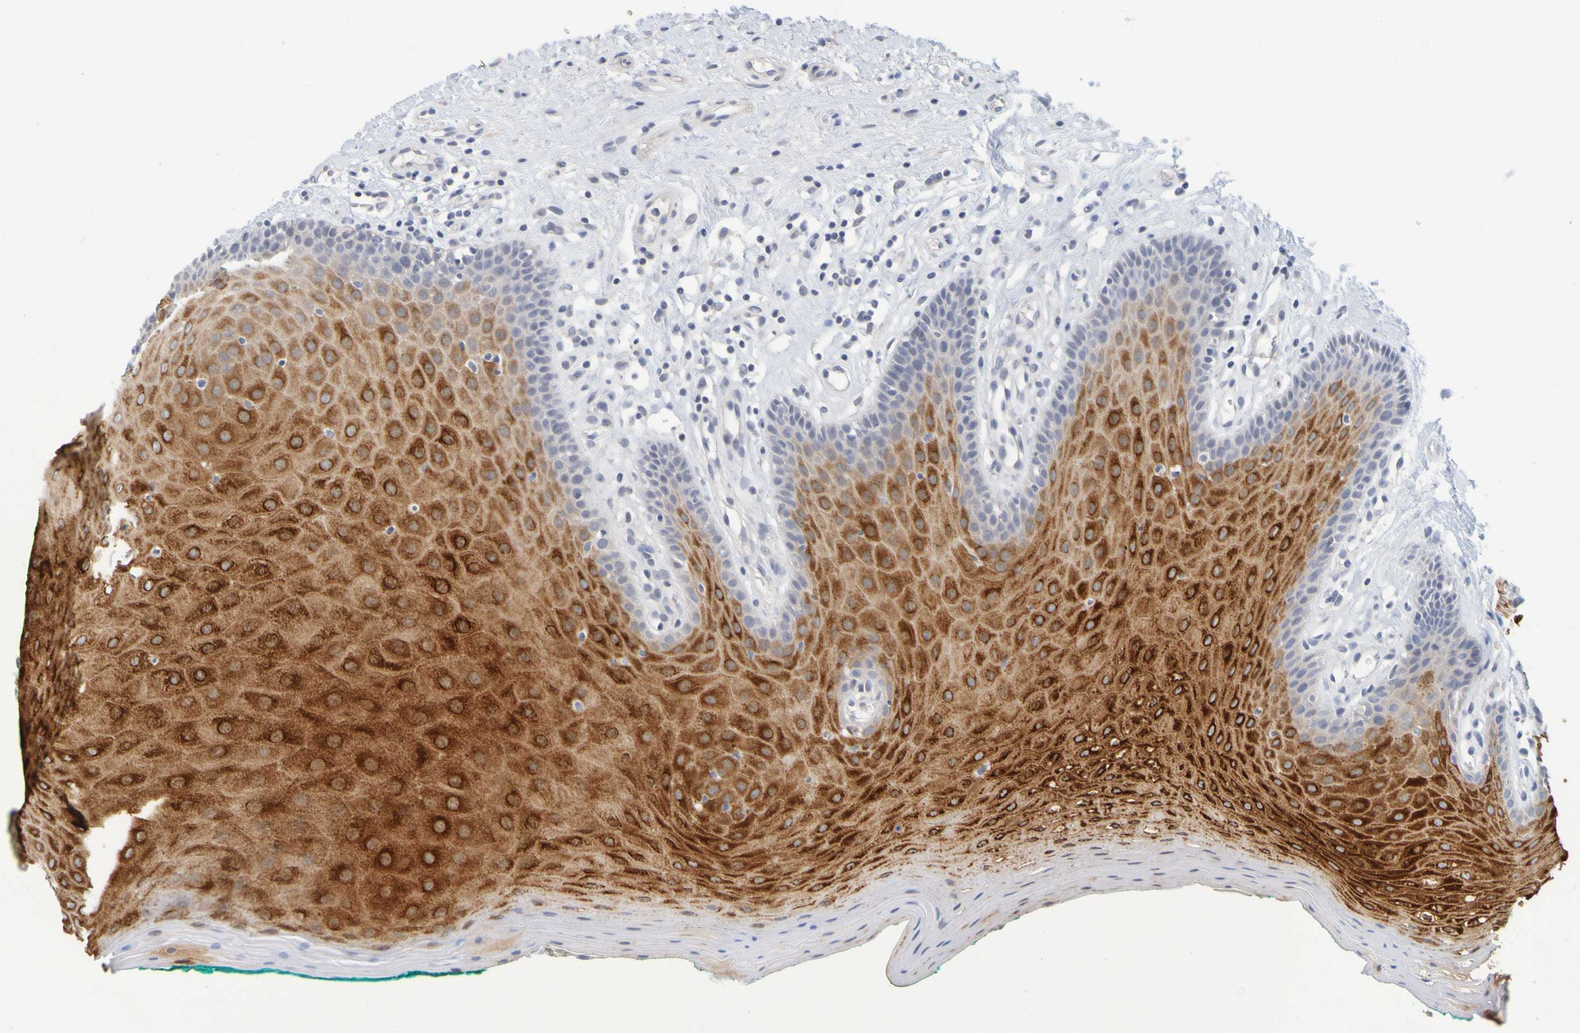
{"staining": {"intensity": "strong", "quantity": "25%-75%", "location": "cytoplasmic/membranous"}, "tissue": "oral mucosa", "cell_type": "Squamous epithelial cells", "image_type": "normal", "snomed": [{"axis": "morphology", "description": "Normal tissue, NOS"}, {"axis": "topography", "description": "Skeletal muscle"}, {"axis": "topography", "description": "Oral tissue"}], "caption": "Immunohistochemistry of unremarkable human oral mucosa shows high levels of strong cytoplasmic/membranous positivity in about 25%-75% of squamous epithelial cells. (DAB = brown stain, brightfield microscopy at high magnification).", "gene": "ENDOU", "patient": {"sex": "male", "age": 58}}